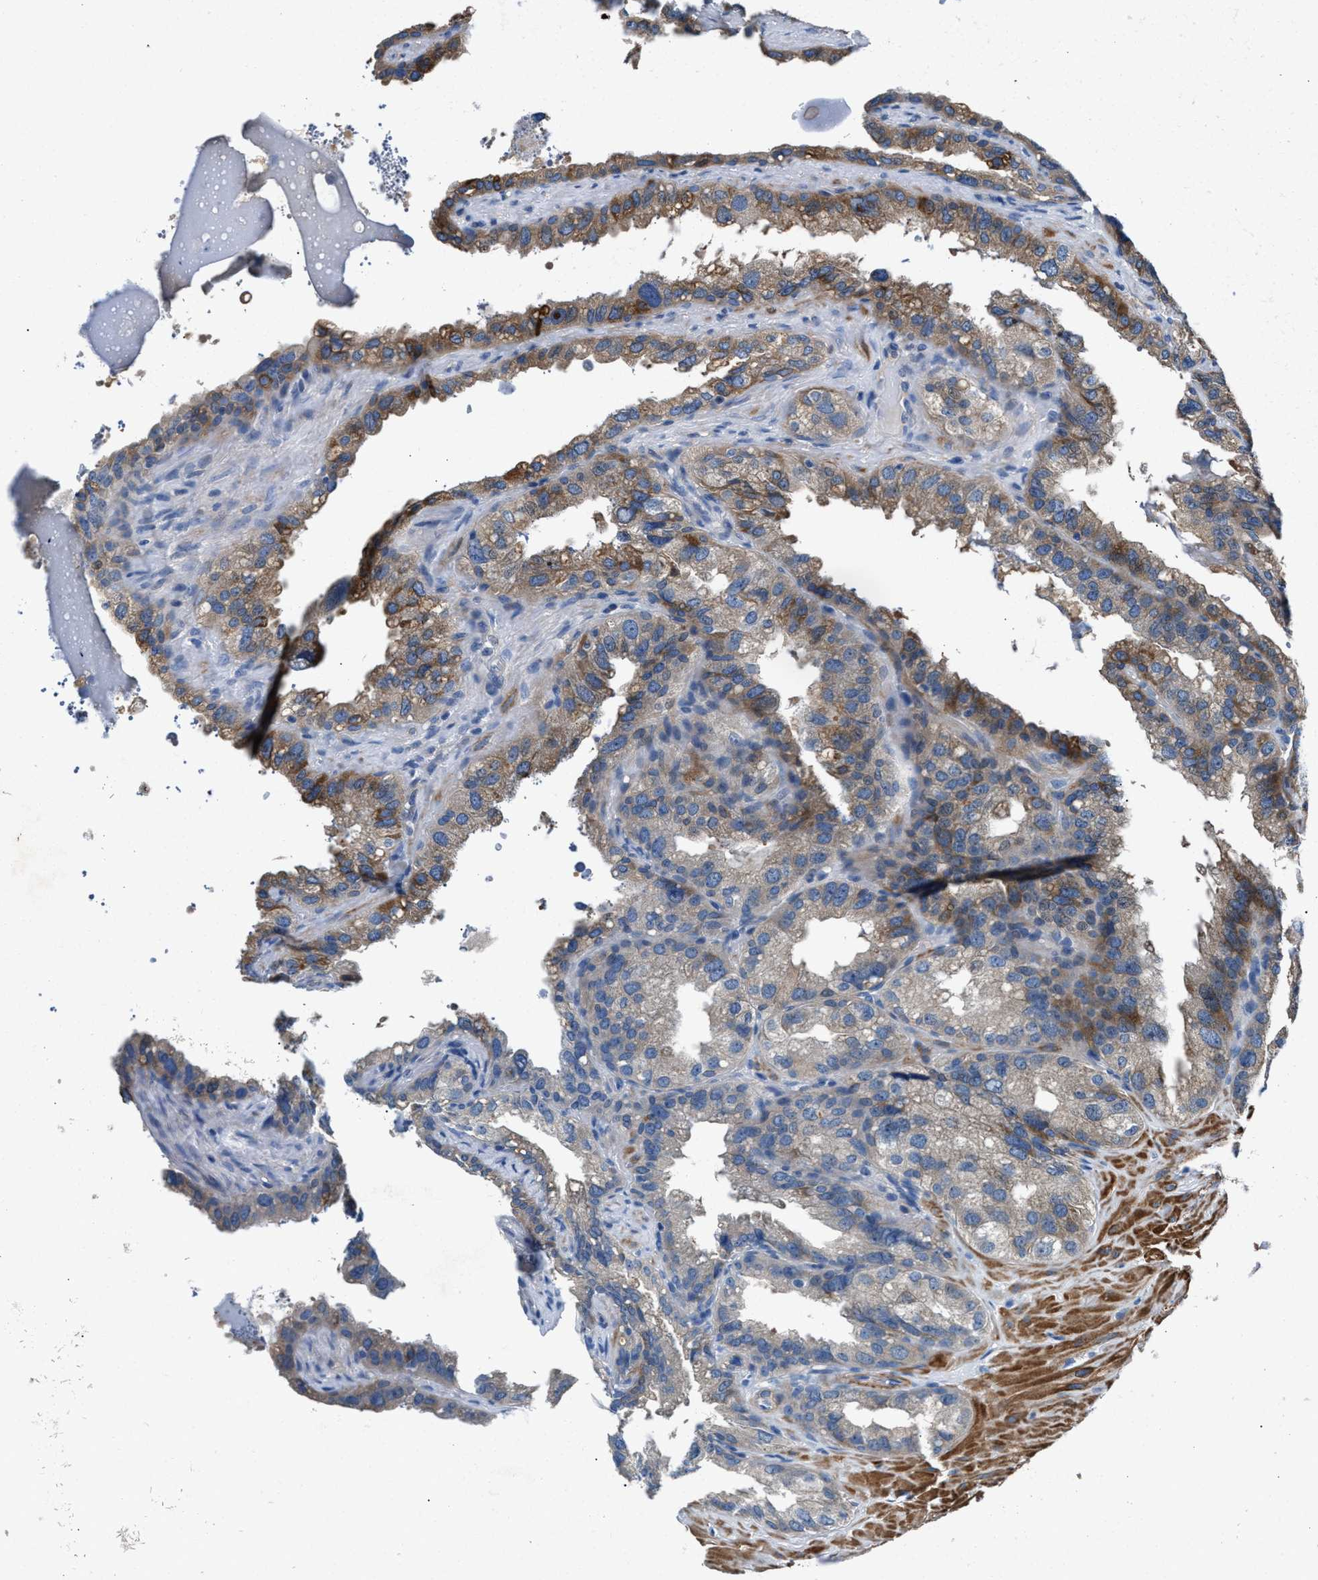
{"staining": {"intensity": "moderate", "quantity": "25%-75%", "location": "cytoplasmic/membranous"}, "tissue": "seminal vesicle", "cell_type": "Glandular cells", "image_type": "normal", "snomed": [{"axis": "morphology", "description": "Normal tissue, NOS"}, {"axis": "topography", "description": "Seminal veicle"}], "caption": "Seminal vesicle was stained to show a protein in brown. There is medium levels of moderate cytoplasmic/membranous staining in approximately 25%-75% of glandular cells. Nuclei are stained in blue.", "gene": "CDRT4", "patient": {"sex": "male", "age": 68}}